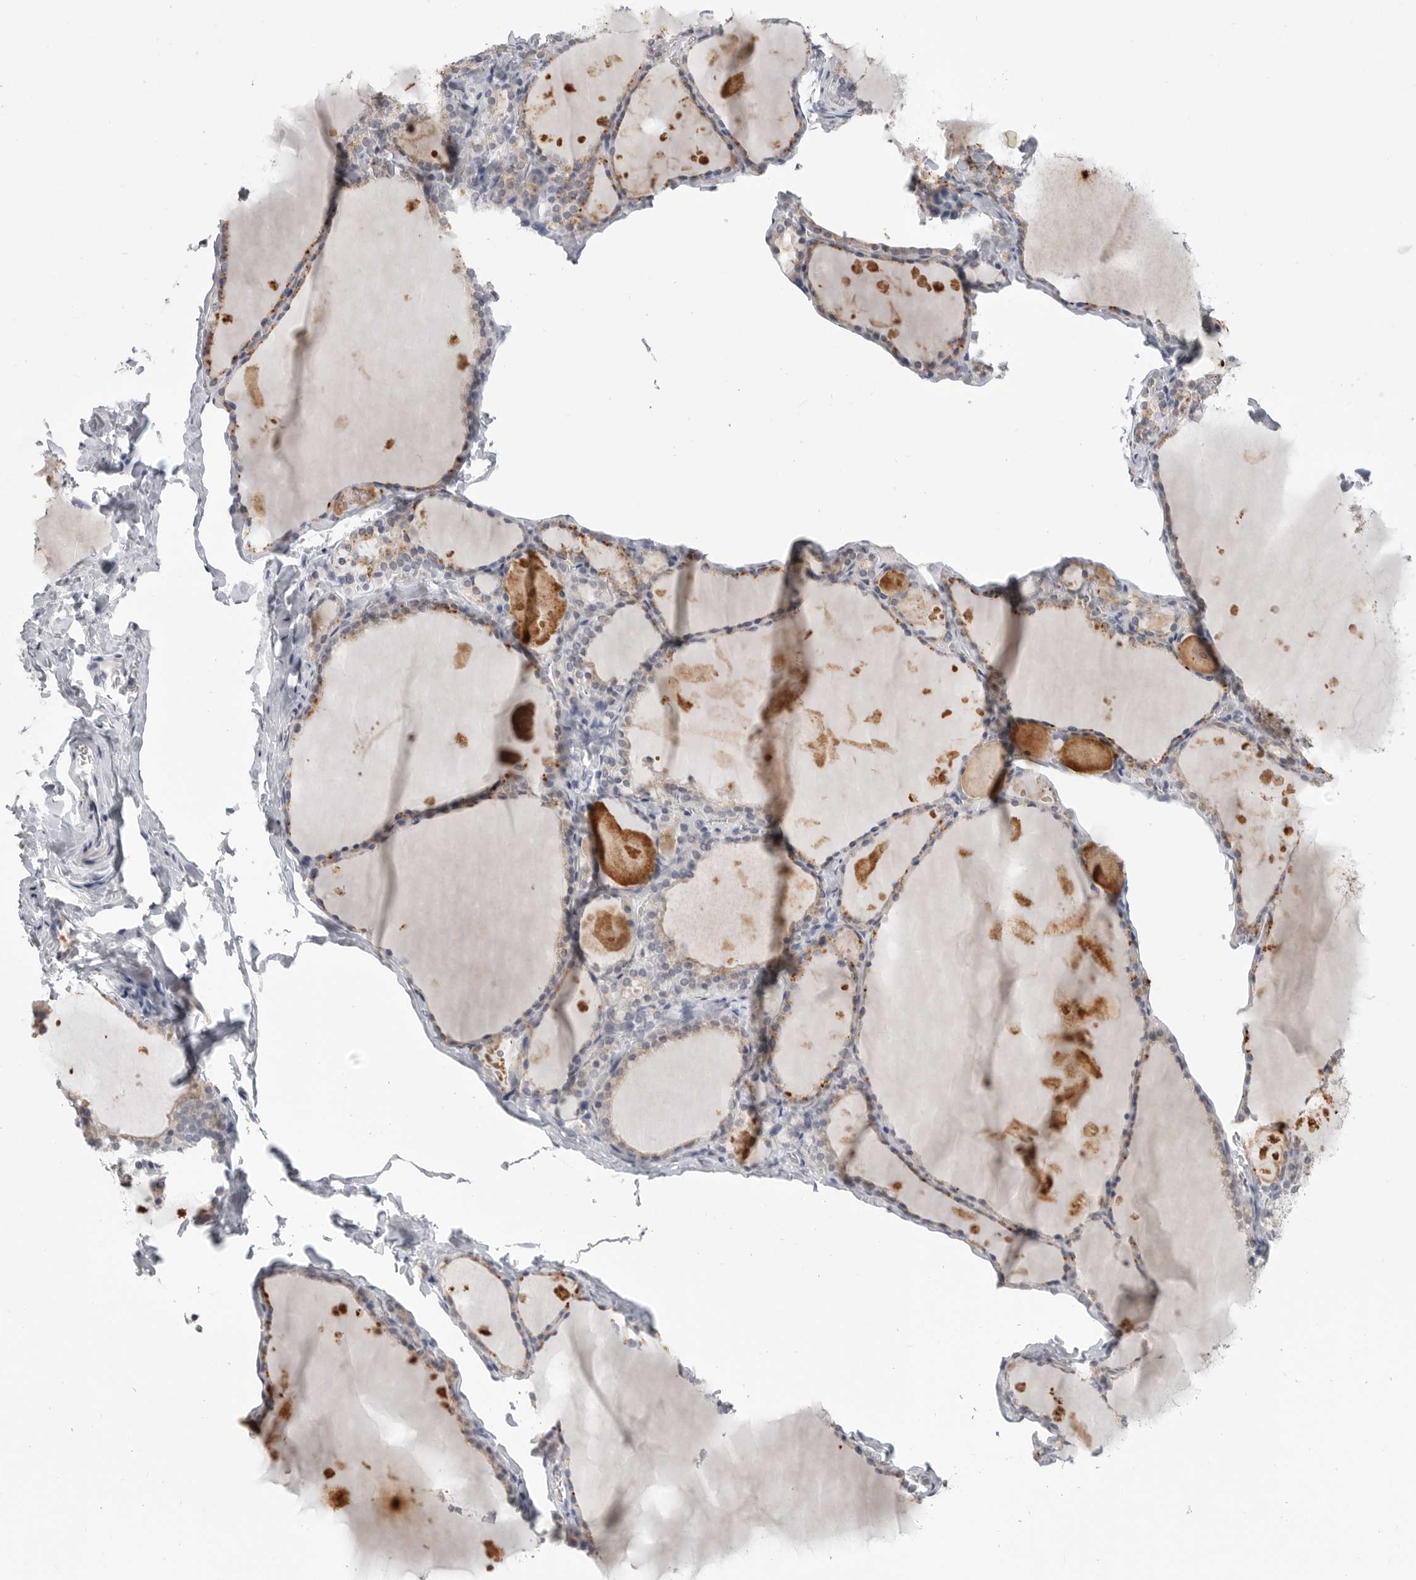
{"staining": {"intensity": "weak", "quantity": "<25%", "location": "cytoplasmic/membranous"}, "tissue": "thyroid gland", "cell_type": "Glandular cells", "image_type": "normal", "snomed": [{"axis": "morphology", "description": "Normal tissue, NOS"}, {"axis": "topography", "description": "Thyroid gland"}], "caption": "Glandular cells are negative for brown protein staining in unremarkable thyroid gland. (DAB IHC with hematoxylin counter stain).", "gene": "PRSS1", "patient": {"sex": "male", "age": 56}}